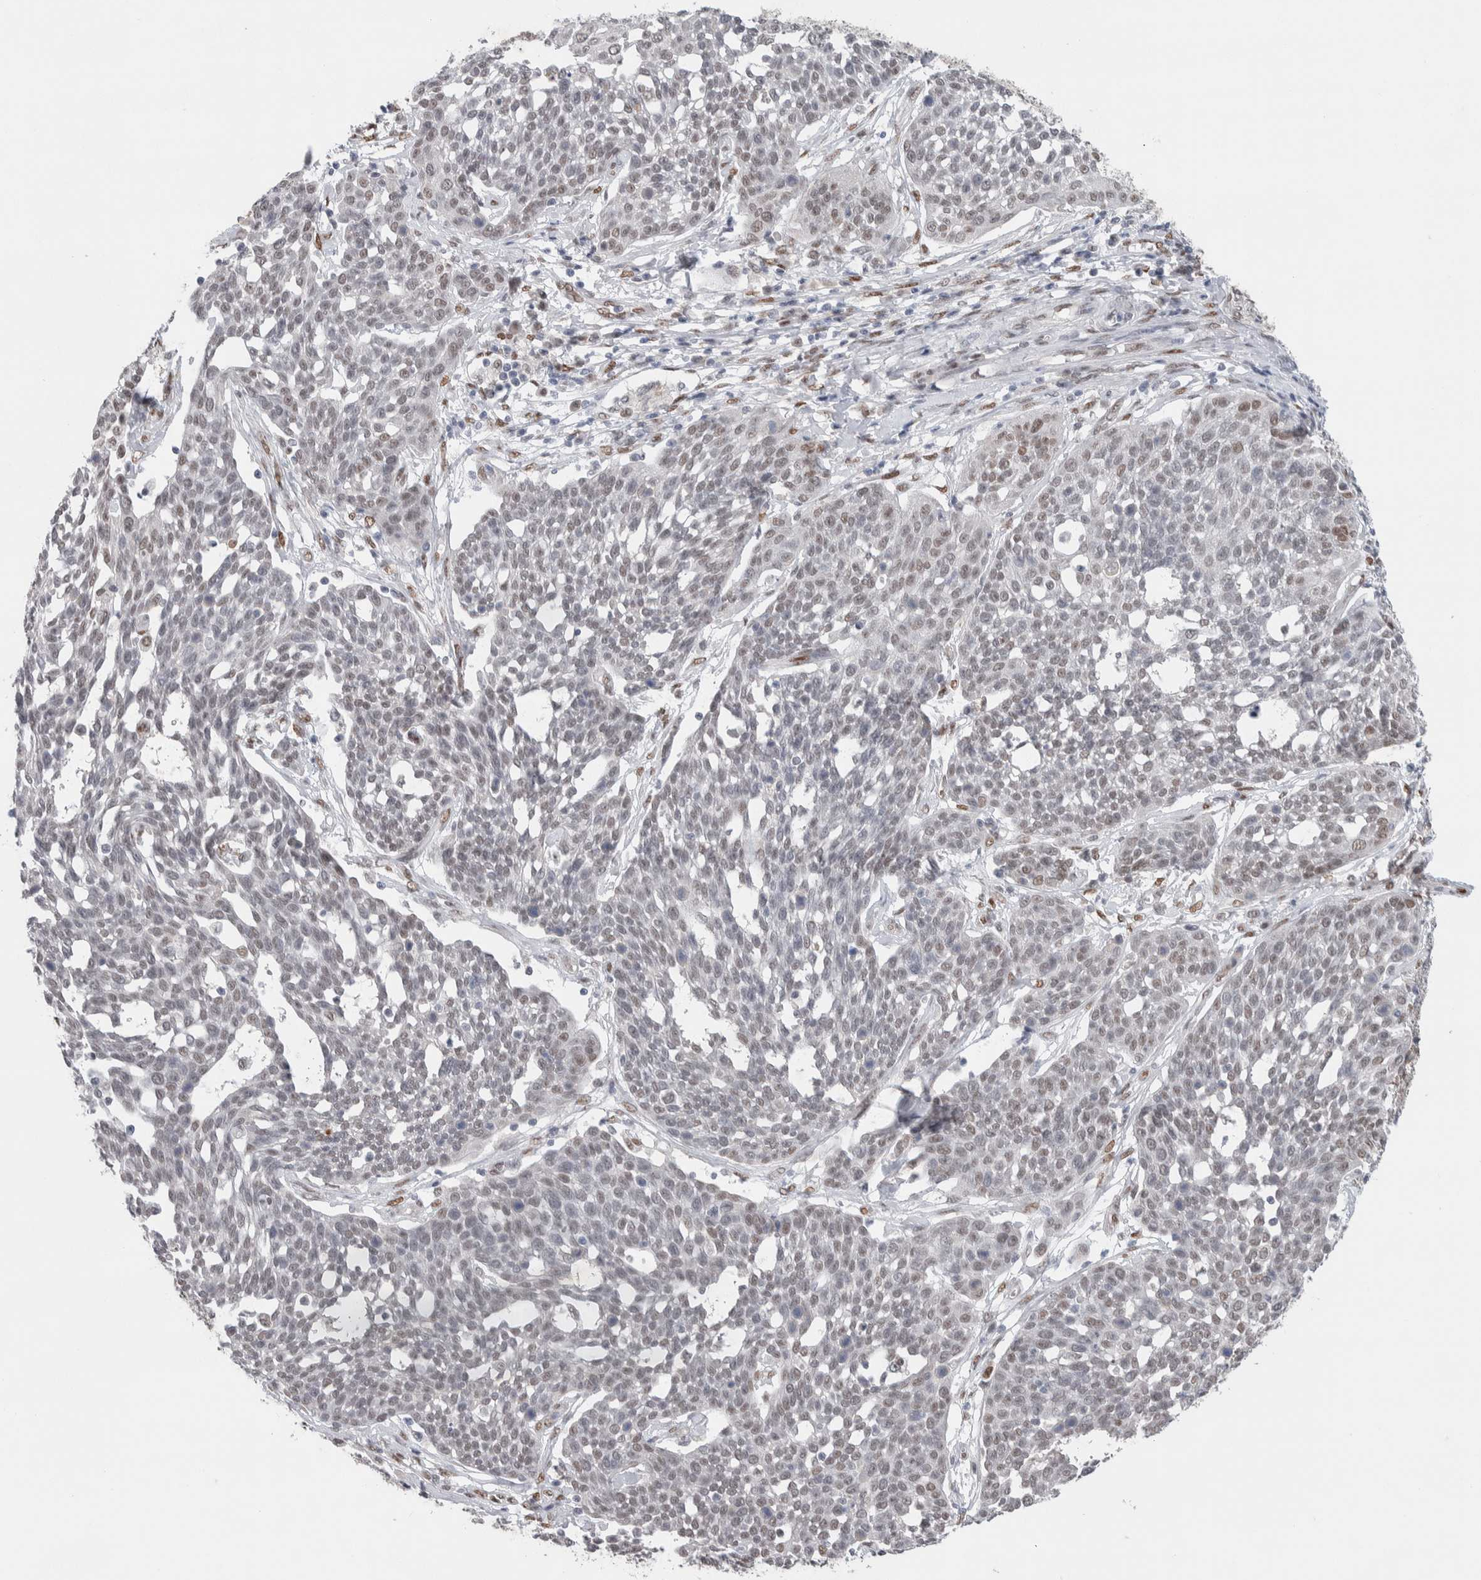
{"staining": {"intensity": "weak", "quantity": "<25%", "location": "nuclear"}, "tissue": "cervical cancer", "cell_type": "Tumor cells", "image_type": "cancer", "snomed": [{"axis": "morphology", "description": "Squamous cell carcinoma, NOS"}, {"axis": "topography", "description": "Cervix"}], "caption": "IHC photomicrograph of squamous cell carcinoma (cervical) stained for a protein (brown), which demonstrates no staining in tumor cells. The staining is performed using DAB (3,3'-diaminobenzidine) brown chromogen with nuclei counter-stained in using hematoxylin.", "gene": "PRMT1", "patient": {"sex": "female", "age": 34}}